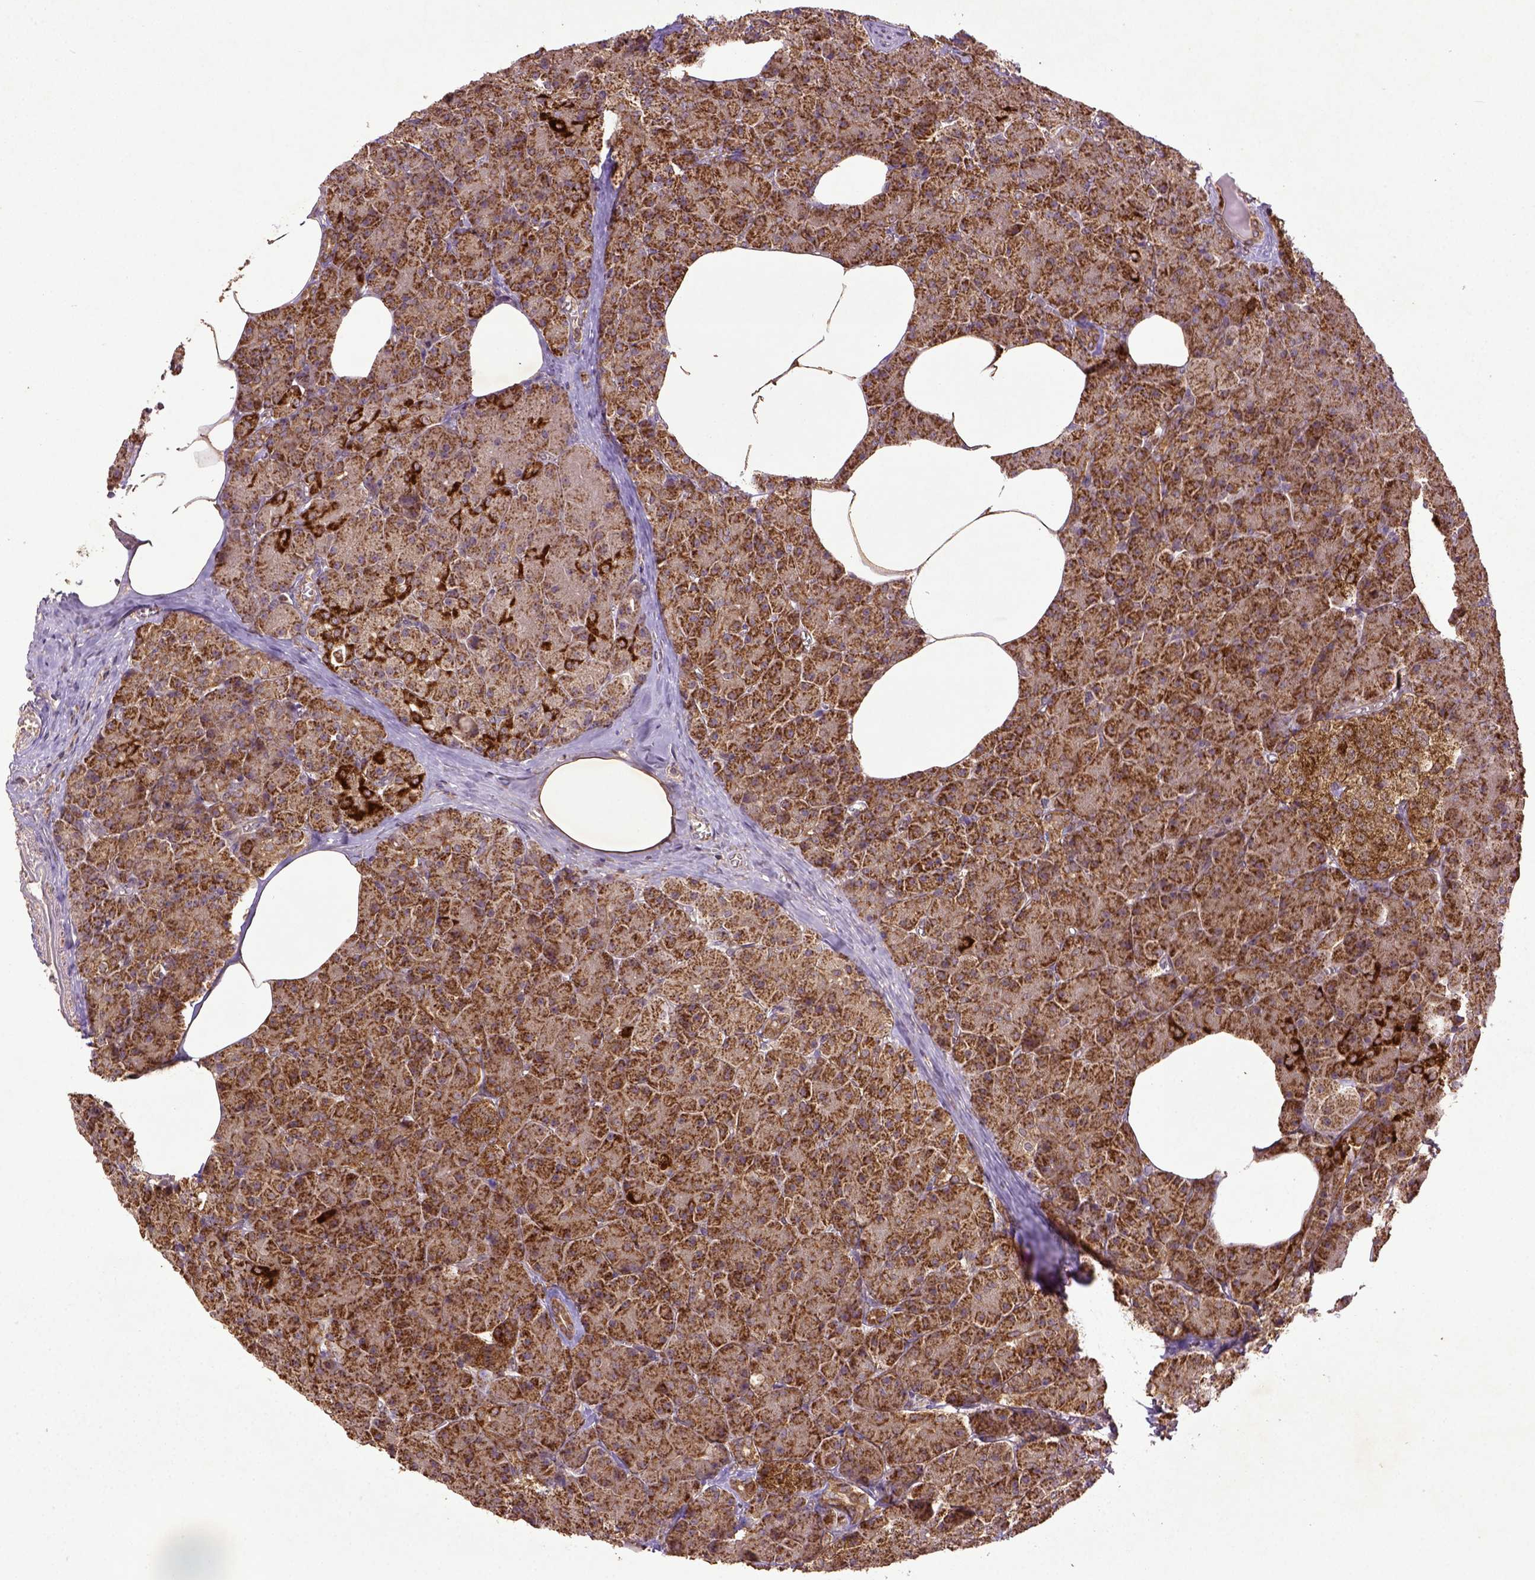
{"staining": {"intensity": "strong", "quantity": ">75%", "location": "cytoplasmic/membranous"}, "tissue": "pancreas", "cell_type": "Exocrine glandular cells", "image_type": "normal", "snomed": [{"axis": "morphology", "description": "Normal tissue, NOS"}, {"axis": "topography", "description": "Pancreas"}], "caption": "Immunohistochemical staining of unremarkable pancreas reveals strong cytoplasmic/membranous protein expression in approximately >75% of exocrine glandular cells.", "gene": "MT", "patient": {"sex": "female", "age": 45}}